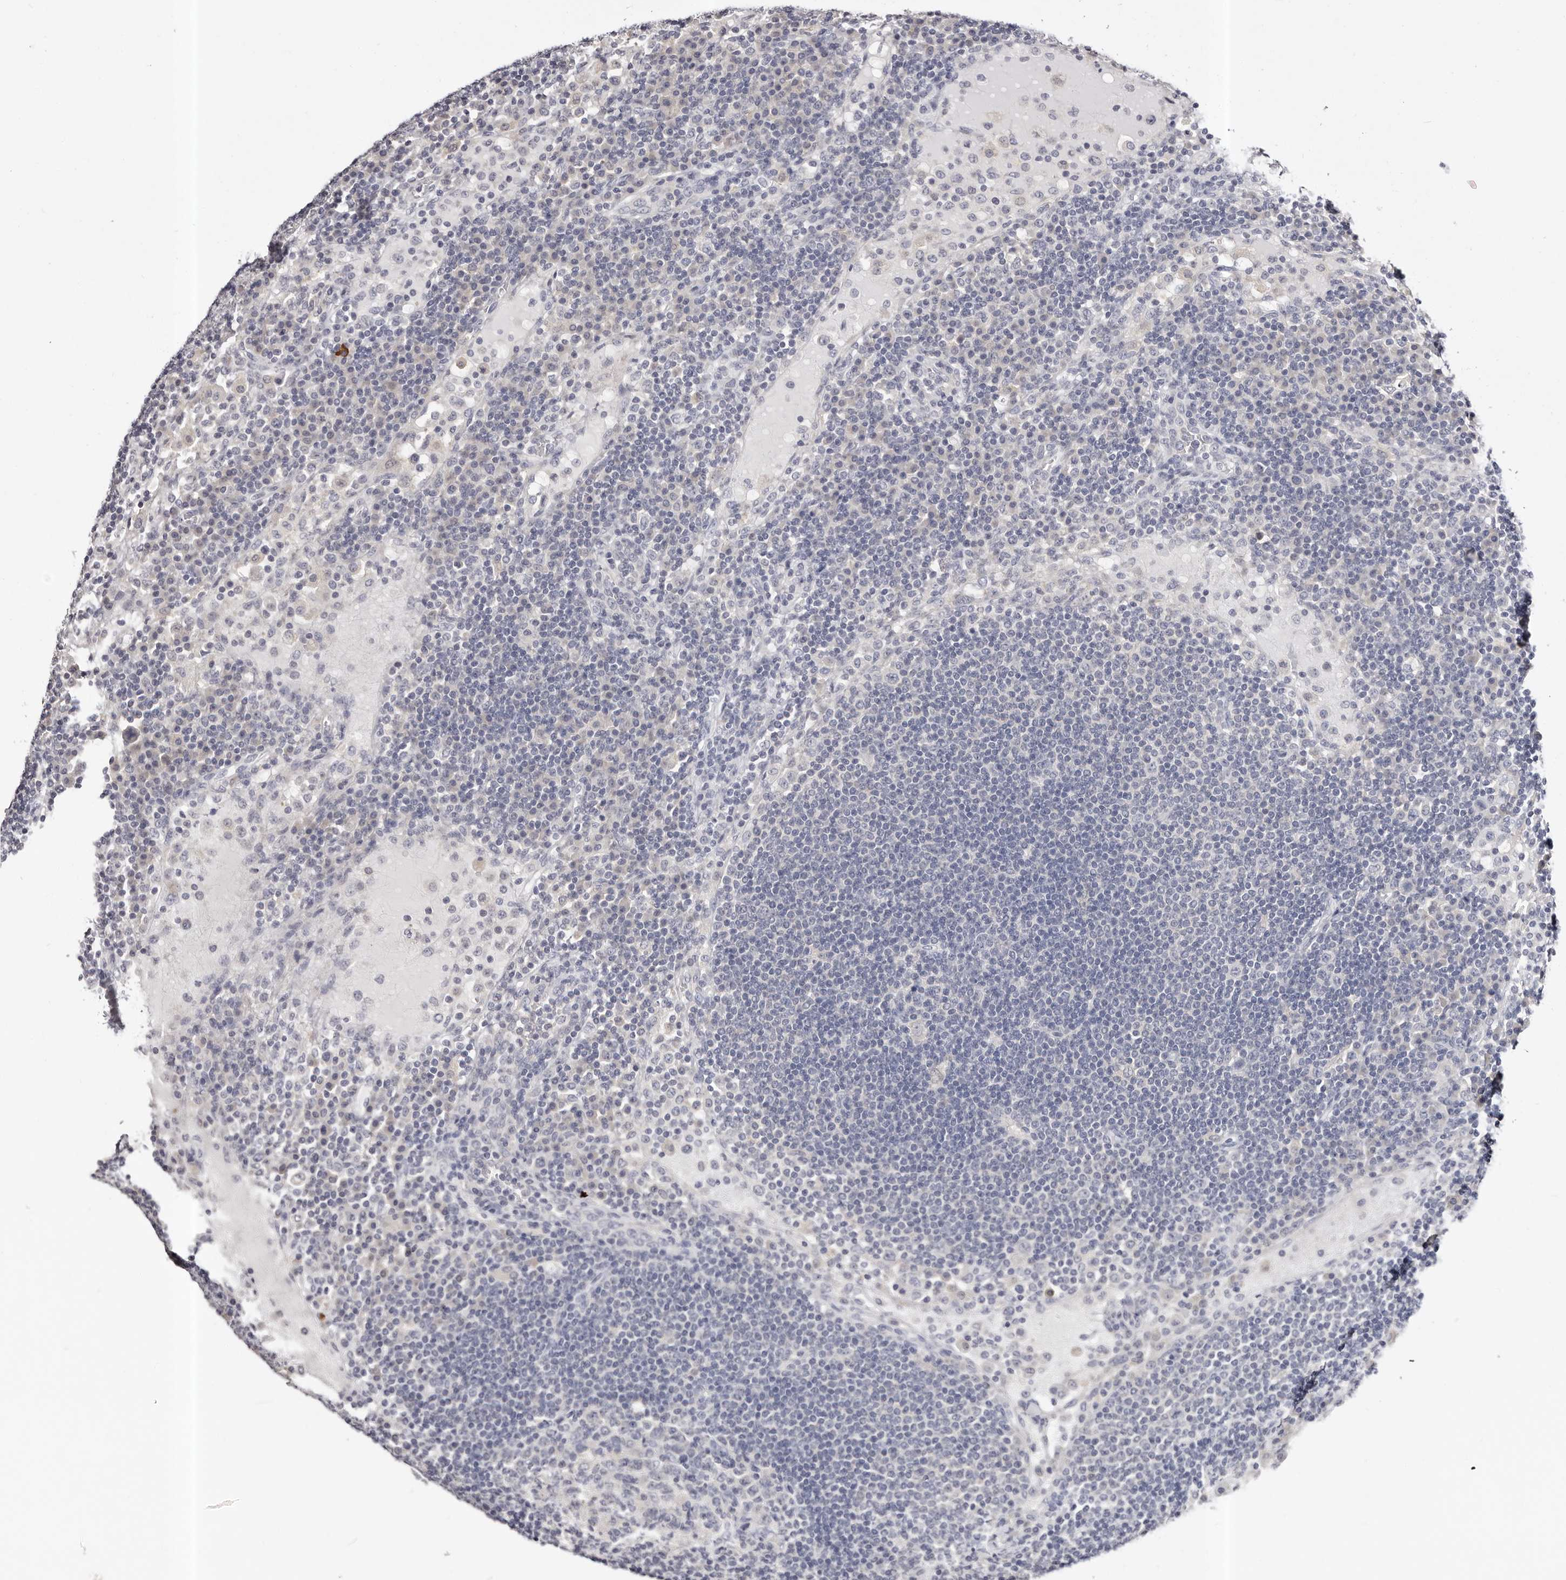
{"staining": {"intensity": "negative", "quantity": "none", "location": "none"}, "tissue": "lymph node", "cell_type": "Germinal center cells", "image_type": "normal", "snomed": [{"axis": "morphology", "description": "Normal tissue, NOS"}, {"axis": "topography", "description": "Lymph node"}], "caption": "Immunohistochemical staining of benign lymph node displays no significant expression in germinal center cells.", "gene": "ROM1", "patient": {"sex": "female", "age": 53}}